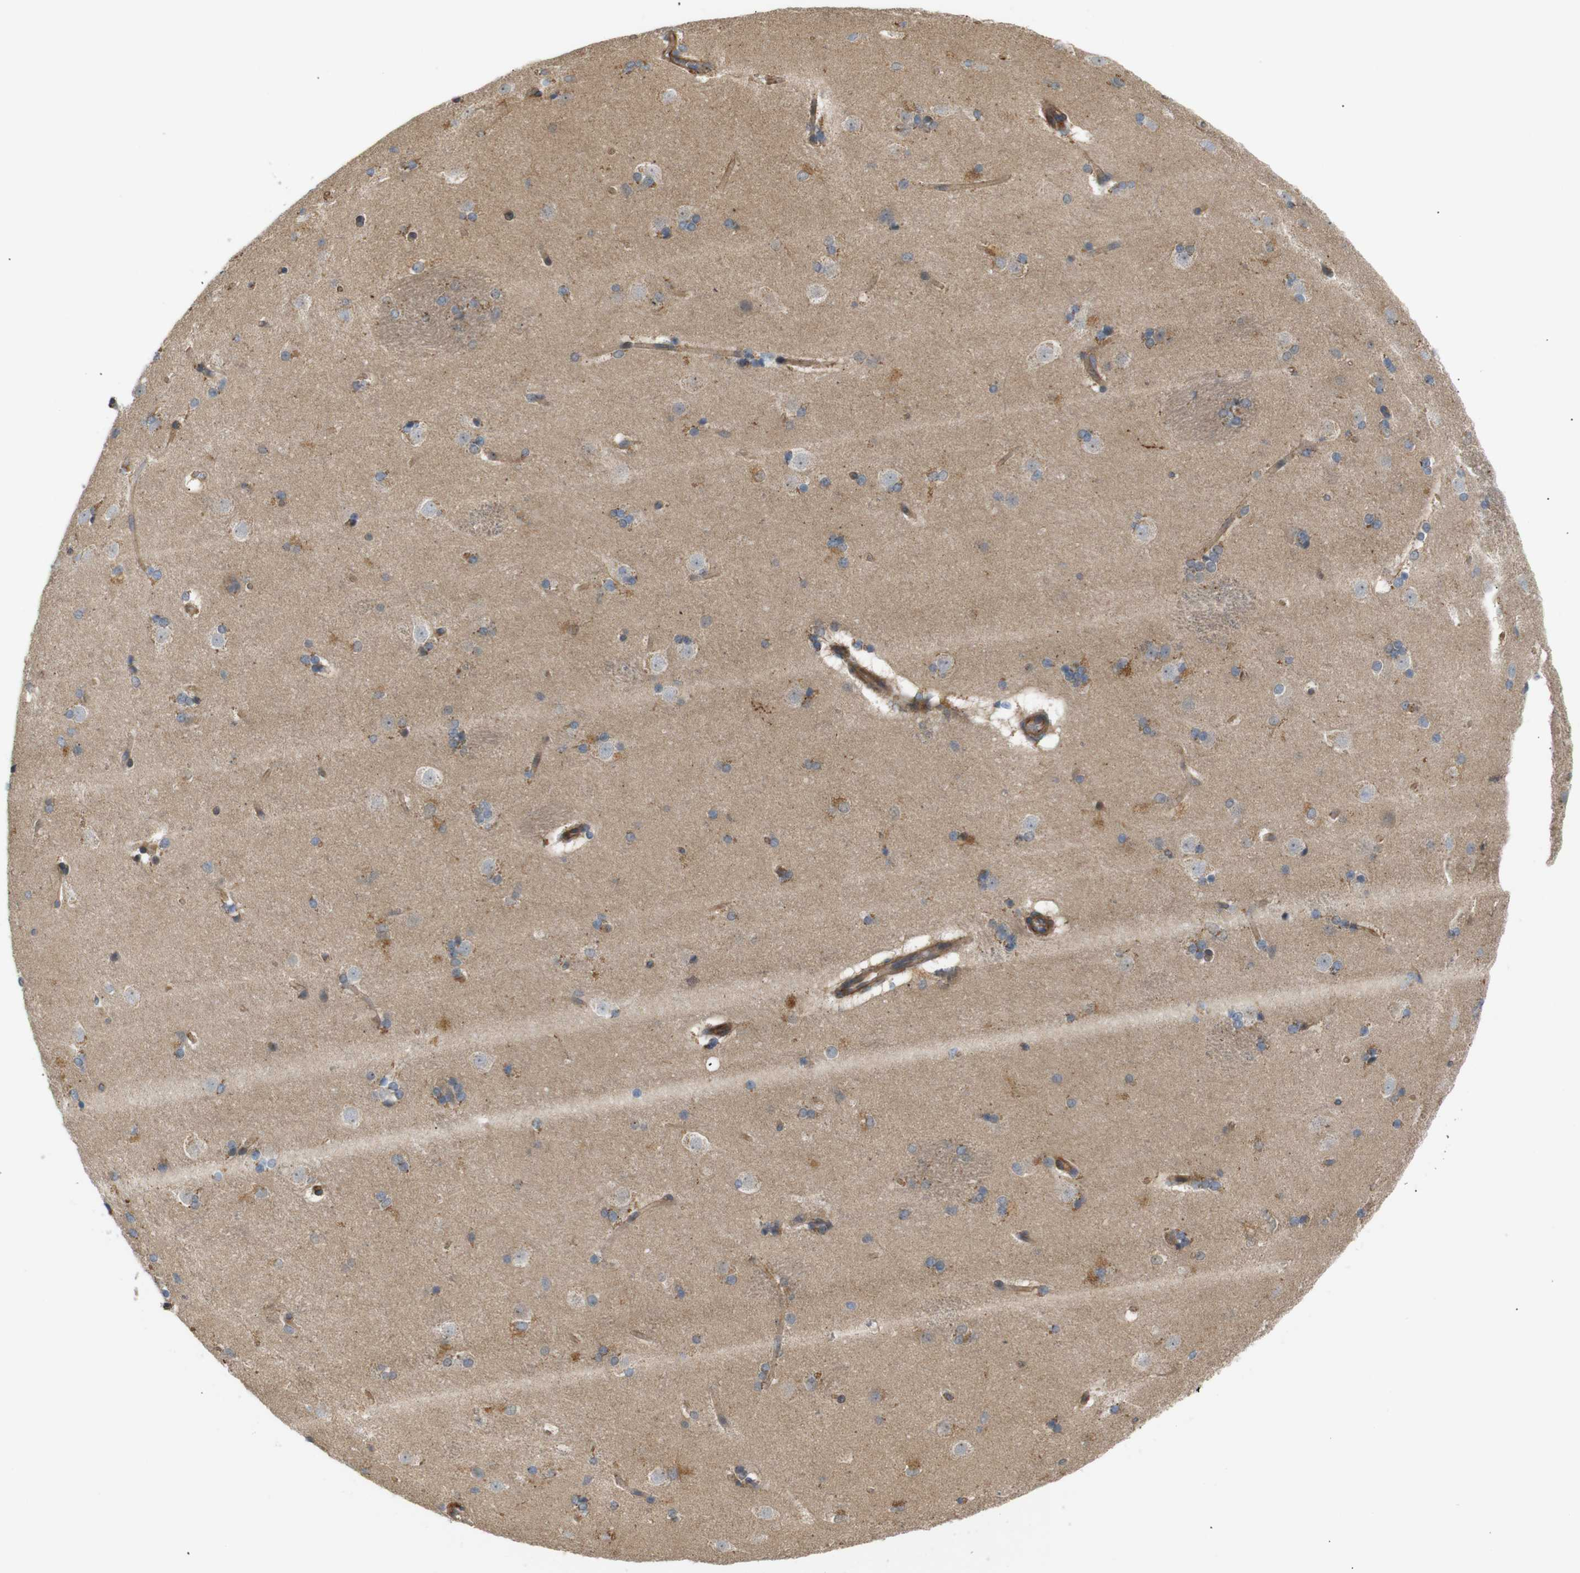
{"staining": {"intensity": "moderate", "quantity": "25%-75%", "location": "cytoplasmic/membranous"}, "tissue": "caudate", "cell_type": "Glial cells", "image_type": "normal", "snomed": [{"axis": "morphology", "description": "Normal tissue, NOS"}, {"axis": "topography", "description": "Lateral ventricle wall"}], "caption": "Approximately 25%-75% of glial cells in unremarkable caudate display moderate cytoplasmic/membranous protein staining as visualized by brown immunohistochemical staining.", "gene": "RPTOR", "patient": {"sex": "female", "age": 19}}